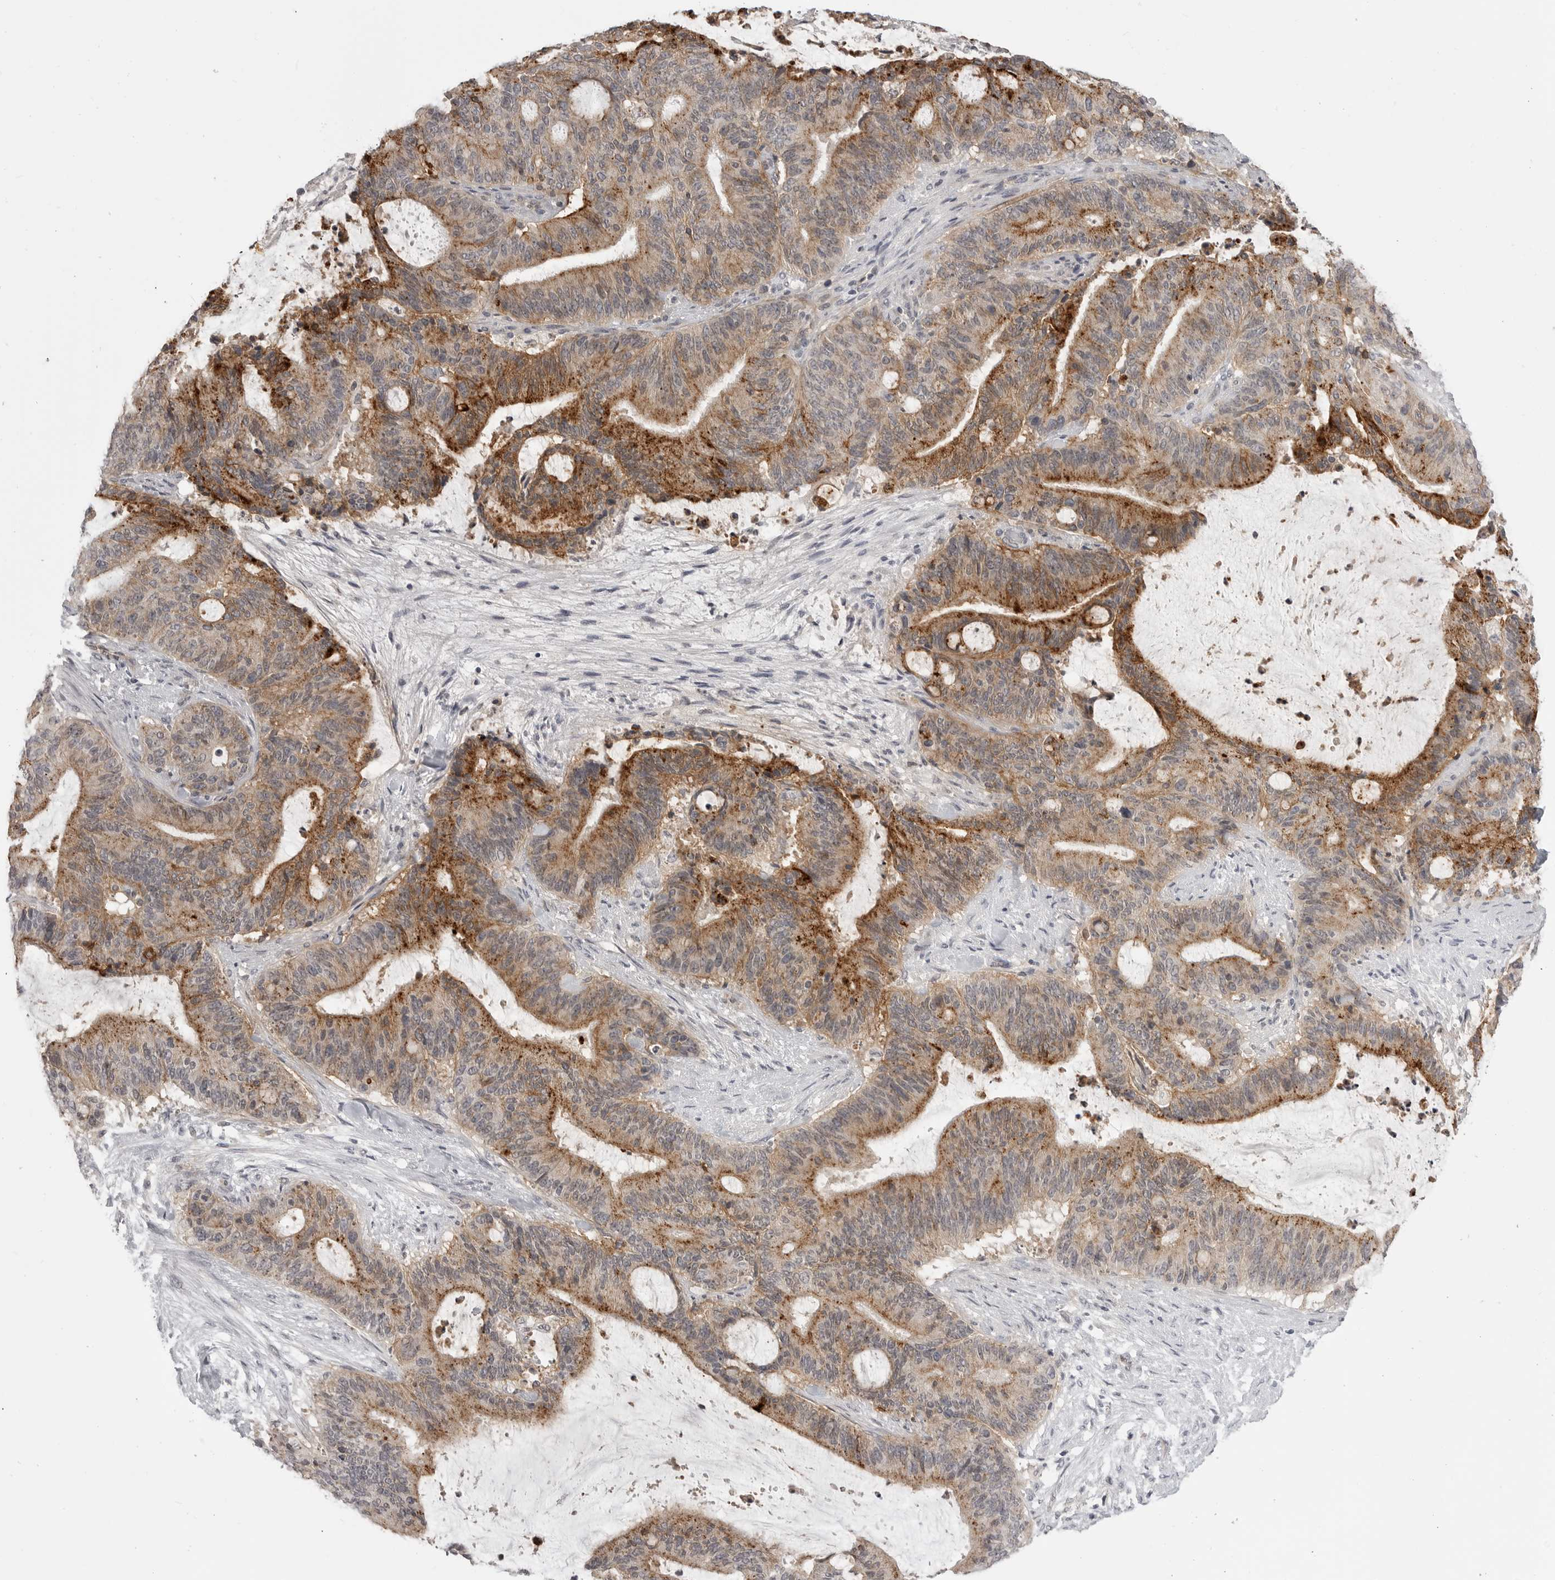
{"staining": {"intensity": "strong", "quantity": "25%-75%", "location": "cytoplasmic/membranous"}, "tissue": "liver cancer", "cell_type": "Tumor cells", "image_type": "cancer", "snomed": [{"axis": "morphology", "description": "Normal tissue, NOS"}, {"axis": "morphology", "description": "Cholangiocarcinoma"}, {"axis": "topography", "description": "Liver"}, {"axis": "topography", "description": "Peripheral nerve tissue"}], "caption": "DAB immunohistochemical staining of liver cancer shows strong cytoplasmic/membranous protein staining in about 25%-75% of tumor cells.", "gene": "IFNGR1", "patient": {"sex": "female", "age": 73}}